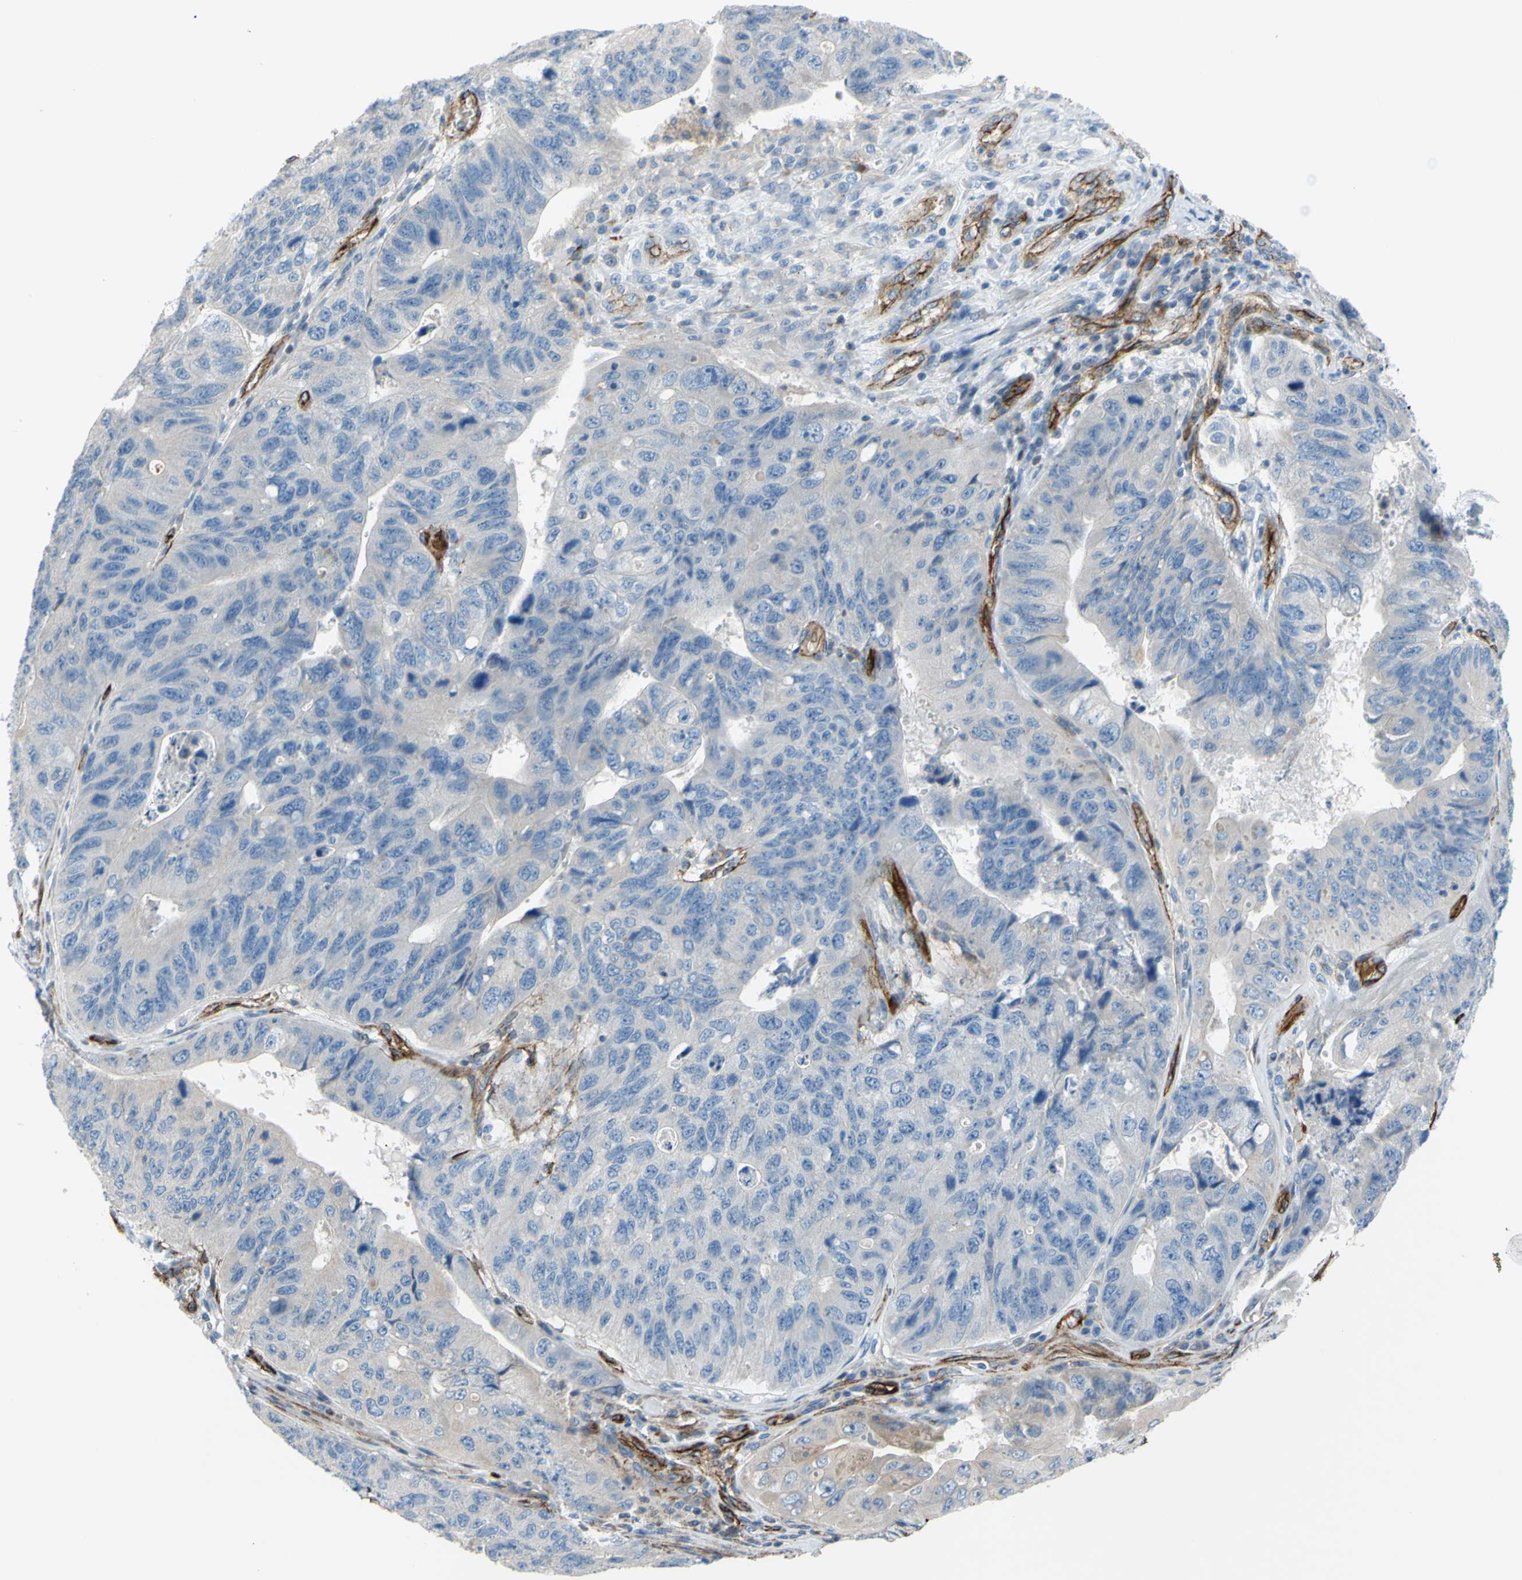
{"staining": {"intensity": "negative", "quantity": "none", "location": "none"}, "tissue": "stomach cancer", "cell_type": "Tumor cells", "image_type": "cancer", "snomed": [{"axis": "morphology", "description": "Adenocarcinoma, NOS"}, {"axis": "topography", "description": "Stomach"}], "caption": "An immunohistochemistry micrograph of stomach cancer (adenocarcinoma) is shown. There is no staining in tumor cells of stomach cancer (adenocarcinoma).", "gene": "PRRG2", "patient": {"sex": "male", "age": 59}}